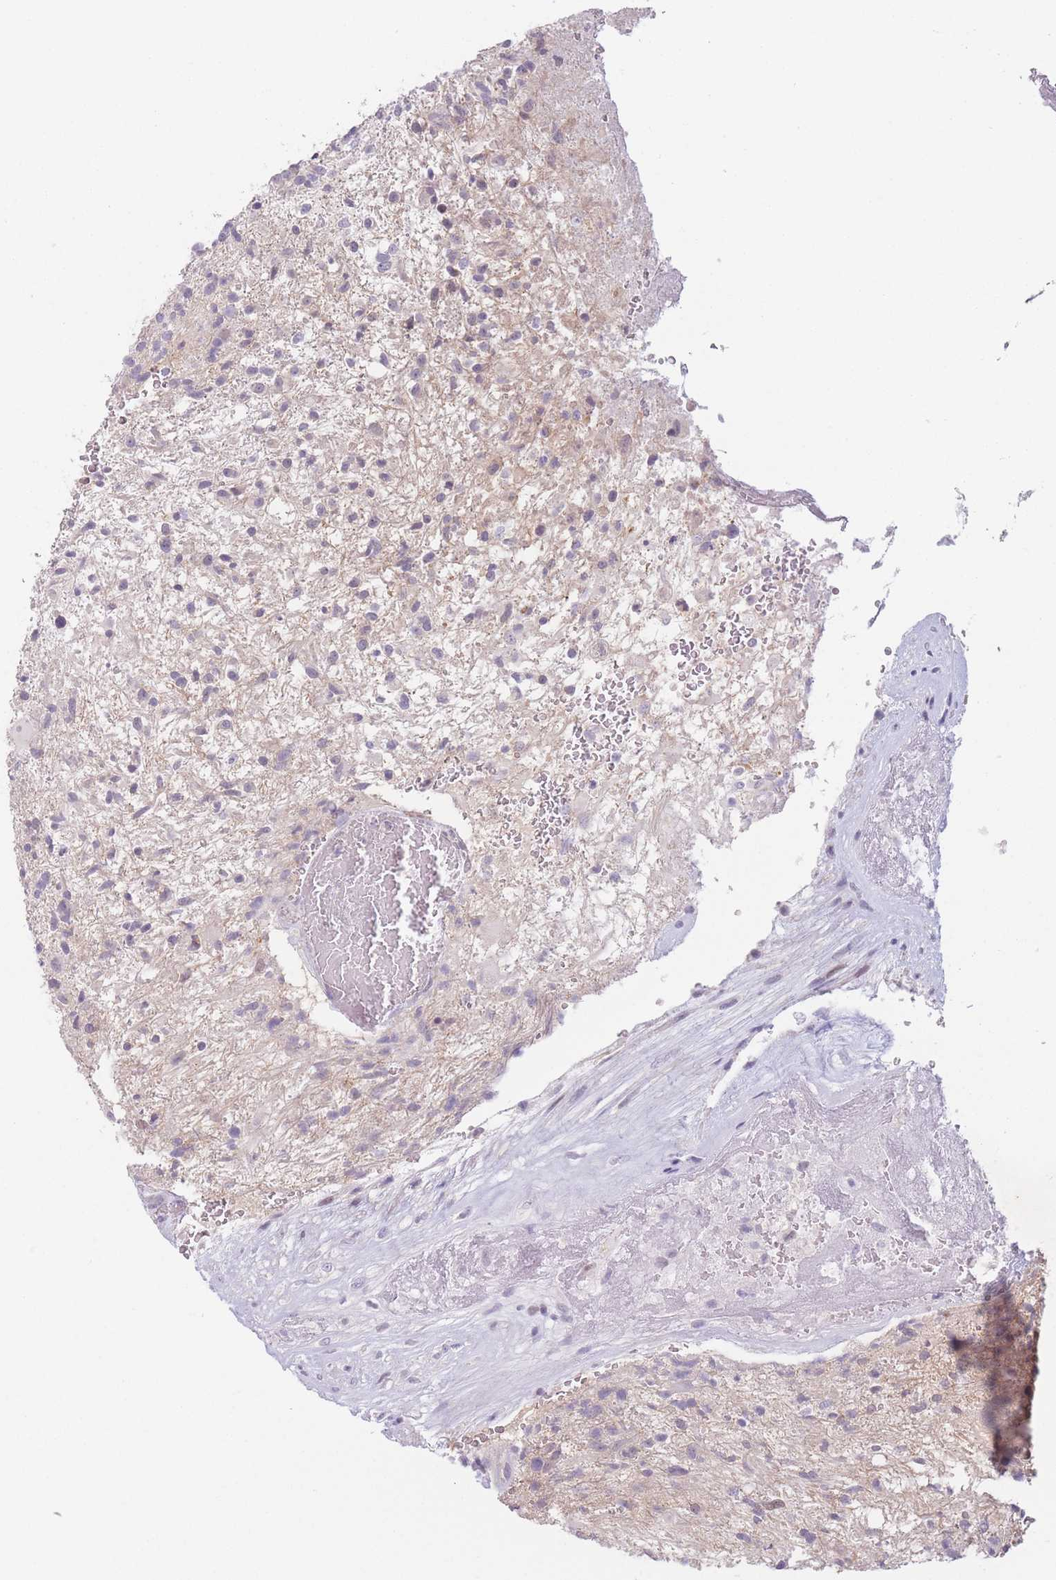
{"staining": {"intensity": "negative", "quantity": "none", "location": "none"}, "tissue": "glioma", "cell_type": "Tumor cells", "image_type": "cancer", "snomed": [{"axis": "morphology", "description": "Glioma, malignant, High grade"}, {"axis": "topography", "description": "Brain"}], "caption": "IHC micrograph of human malignant glioma (high-grade) stained for a protein (brown), which displays no staining in tumor cells. Nuclei are stained in blue.", "gene": "ZNF439", "patient": {"sex": "male", "age": 56}}